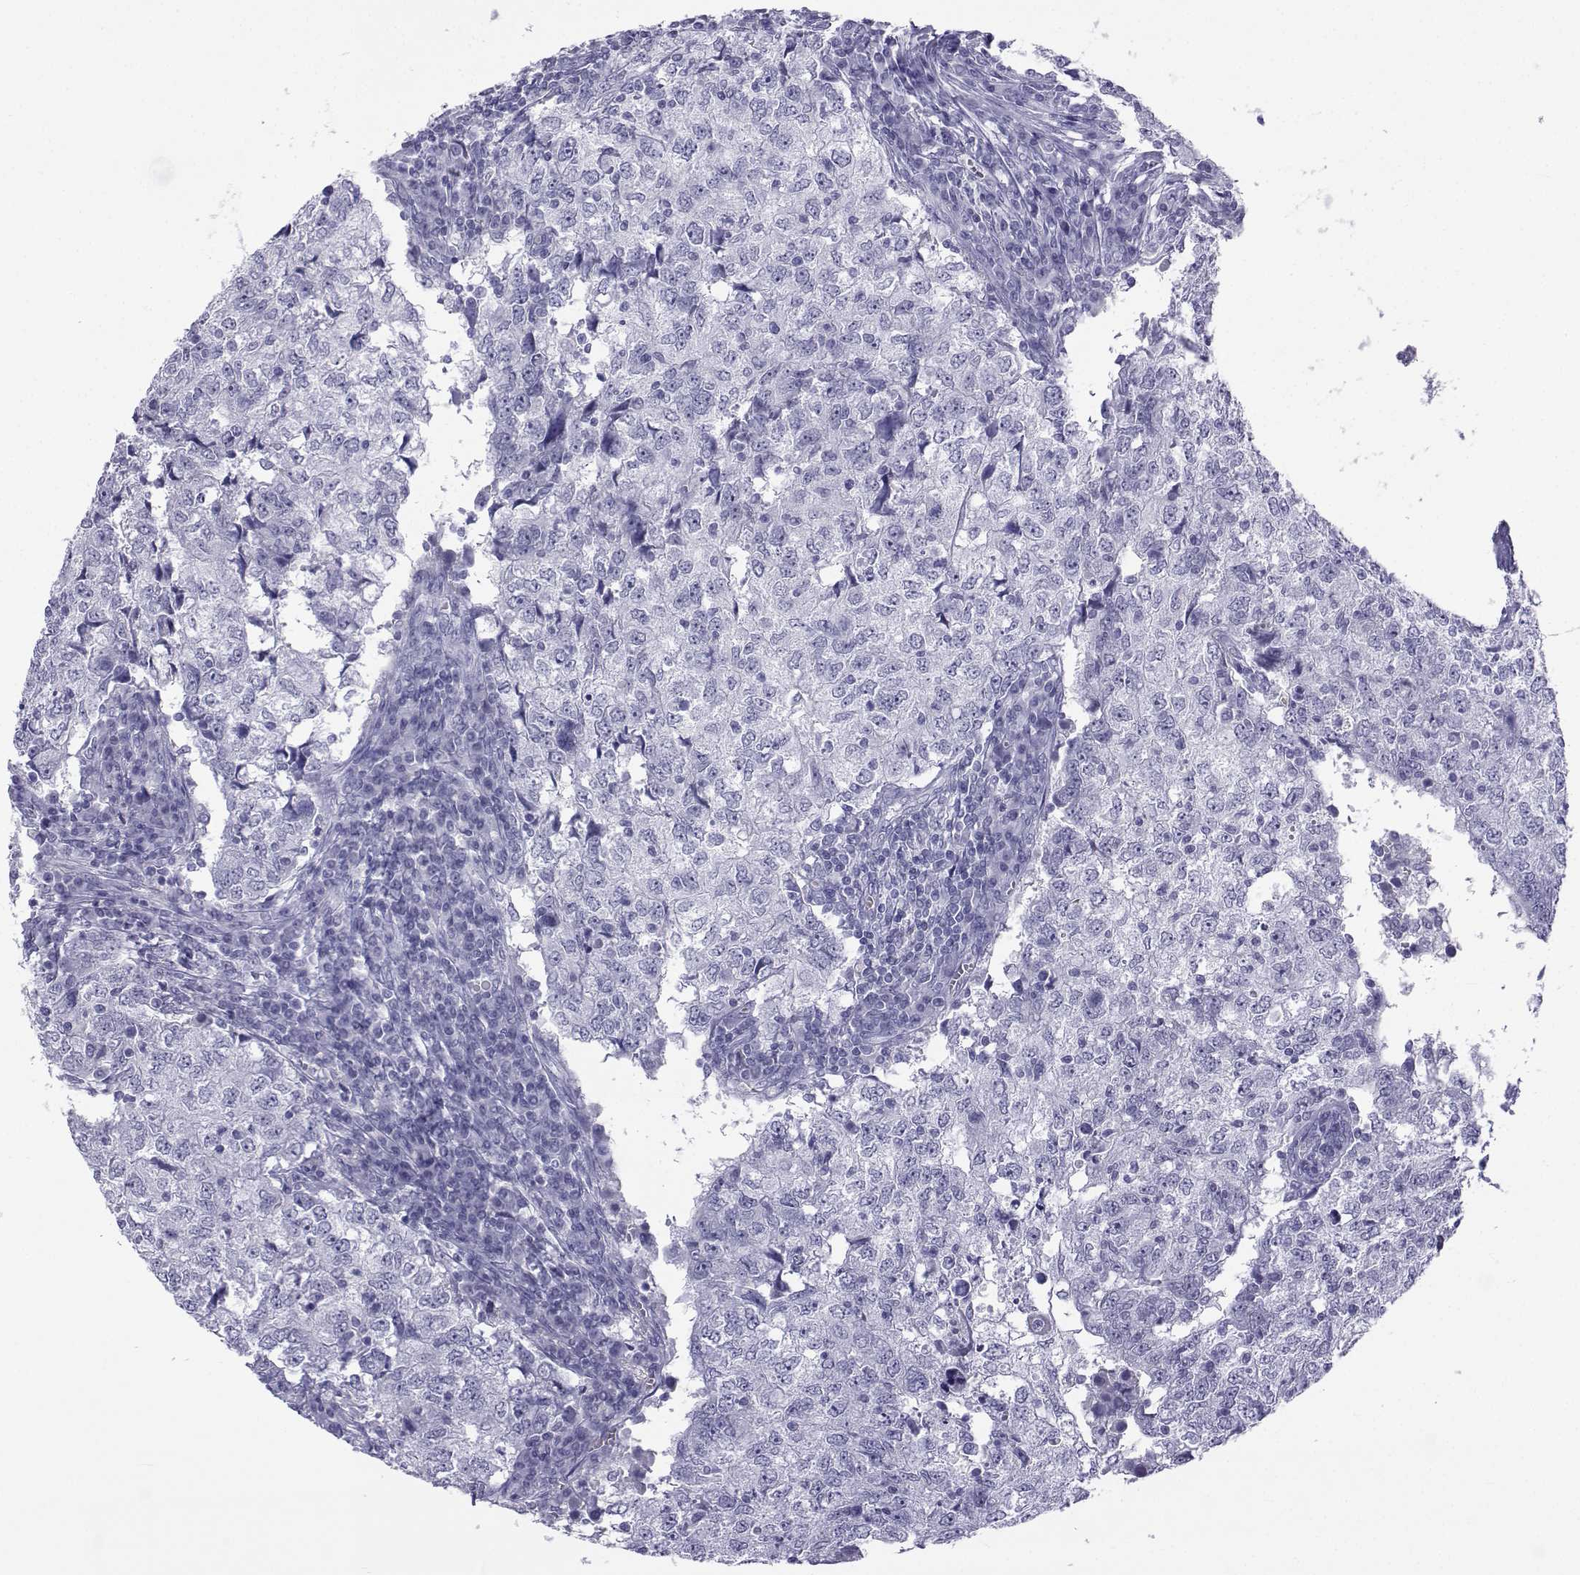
{"staining": {"intensity": "negative", "quantity": "none", "location": "none"}, "tissue": "breast cancer", "cell_type": "Tumor cells", "image_type": "cancer", "snomed": [{"axis": "morphology", "description": "Duct carcinoma"}, {"axis": "topography", "description": "Breast"}], "caption": "The image reveals no significant positivity in tumor cells of invasive ductal carcinoma (breast).", "gene": "ACTL7A", "patient": {"sex": "female", "age": 30}}